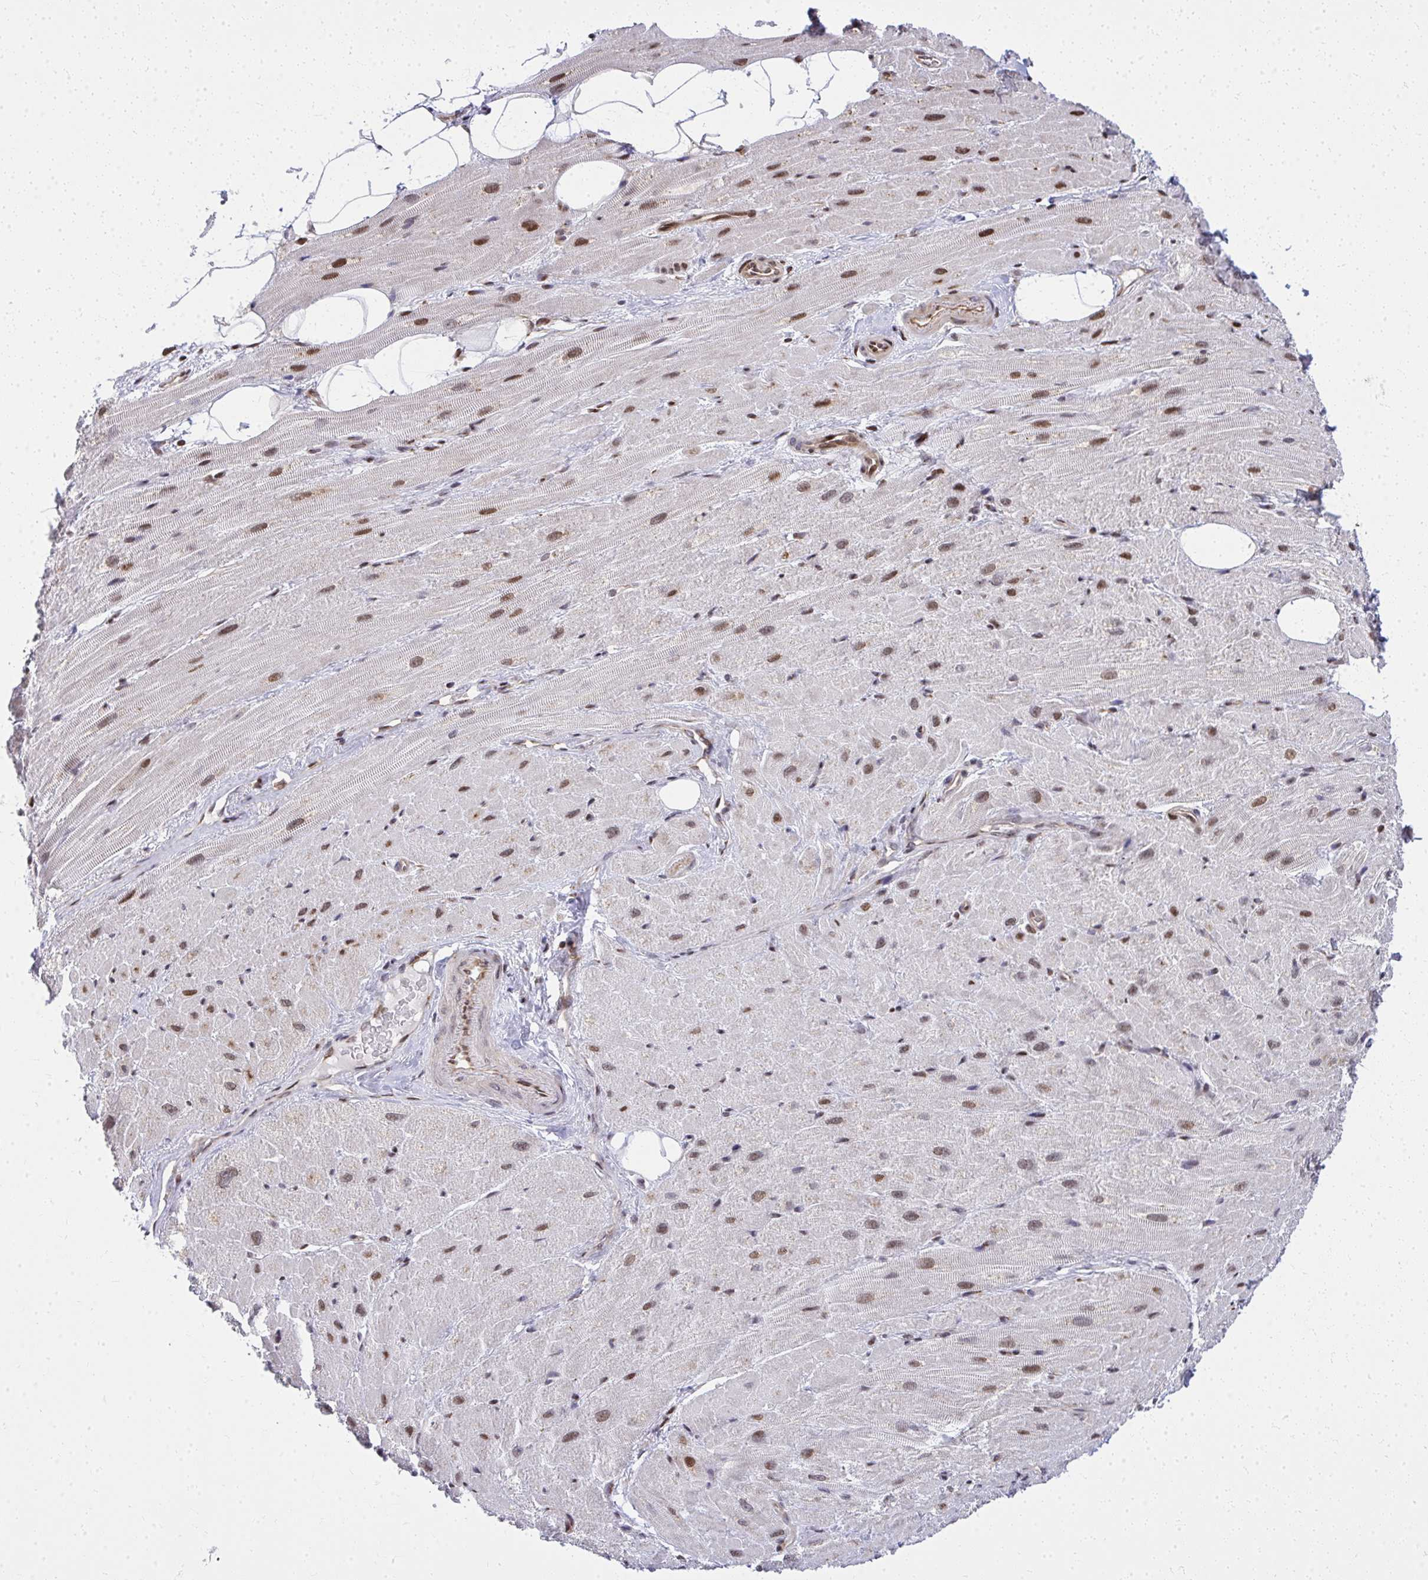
{"staining": {"intensity": "moderate", "quantity": "25%-75%", "location": "nuclear"}, "tissue": "heart muscle", "cell_type": "Cardiomyocytes", "image_type": "normal", "snomed": [{"axis": "morphology", "description": "Normal tissue, NOS"}, {"axis": "topography", "description": "Heart"}], "caption": "This is an image of IHC staining of benign heart muscle, which shows moderate expression in the nuclear of cardiomyocytes.", "gene": "PIGY", "patient": {"sex": "male", "age": 62}}